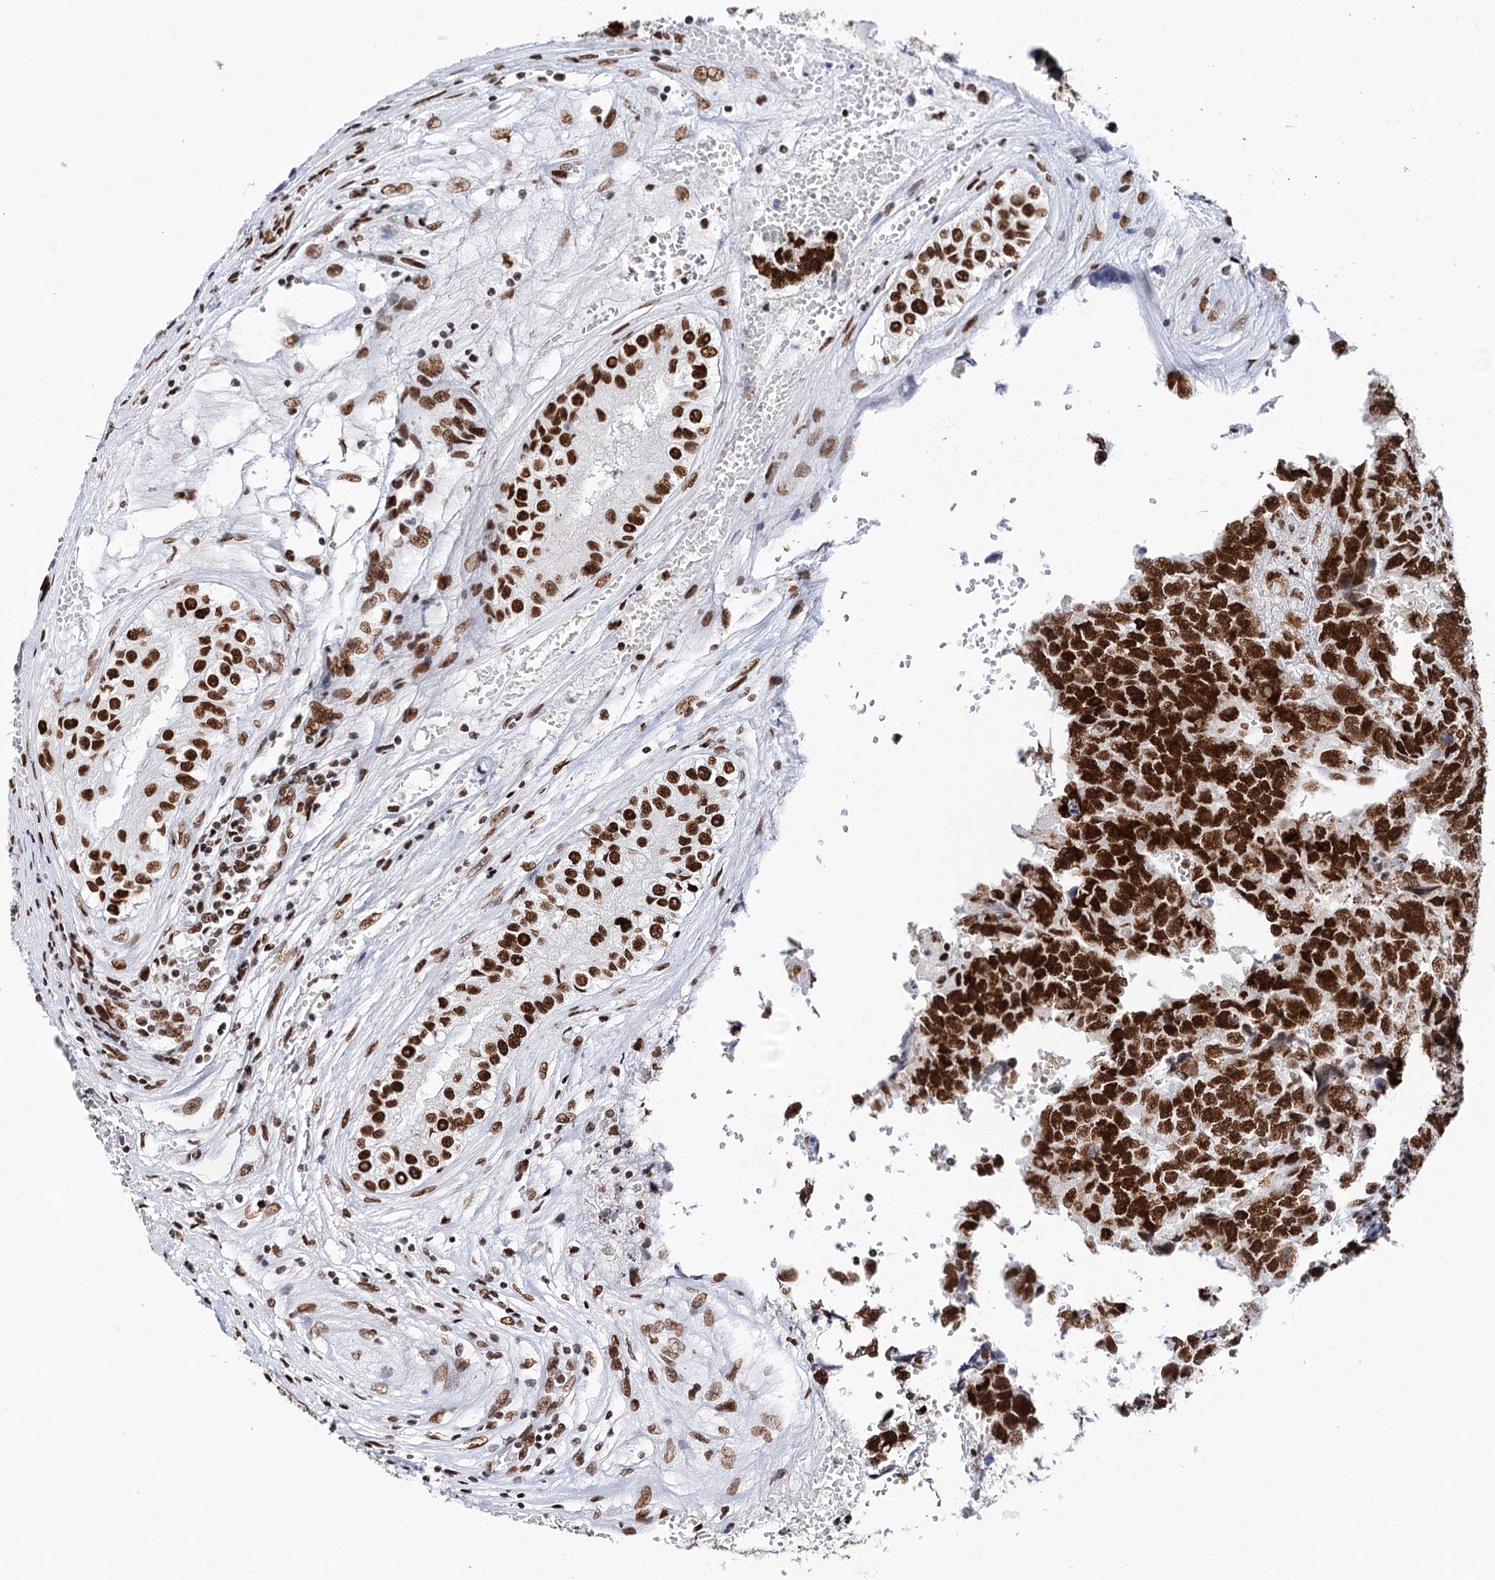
{"staining": {"intensity": "strong", "quantity": ">75%", "location": "nuclear"}, "tissue": "testis cancer", "cell_type": "Tumor cells", "image_type": "cancer", "snomed": [{"axis": "morphology", "description": "Carcinoma, Embryonal, NOS"}, {"axis": "topography", "description": "Testis"}], "caption": "Human testis cancer (embryonal carcinoma) stained for a protein (brown) demonstrates strong nuclear positive staining in about >75% of tumor cells.", "gene": "MATR3", "patient": {"sex": "male", "age": 25}}